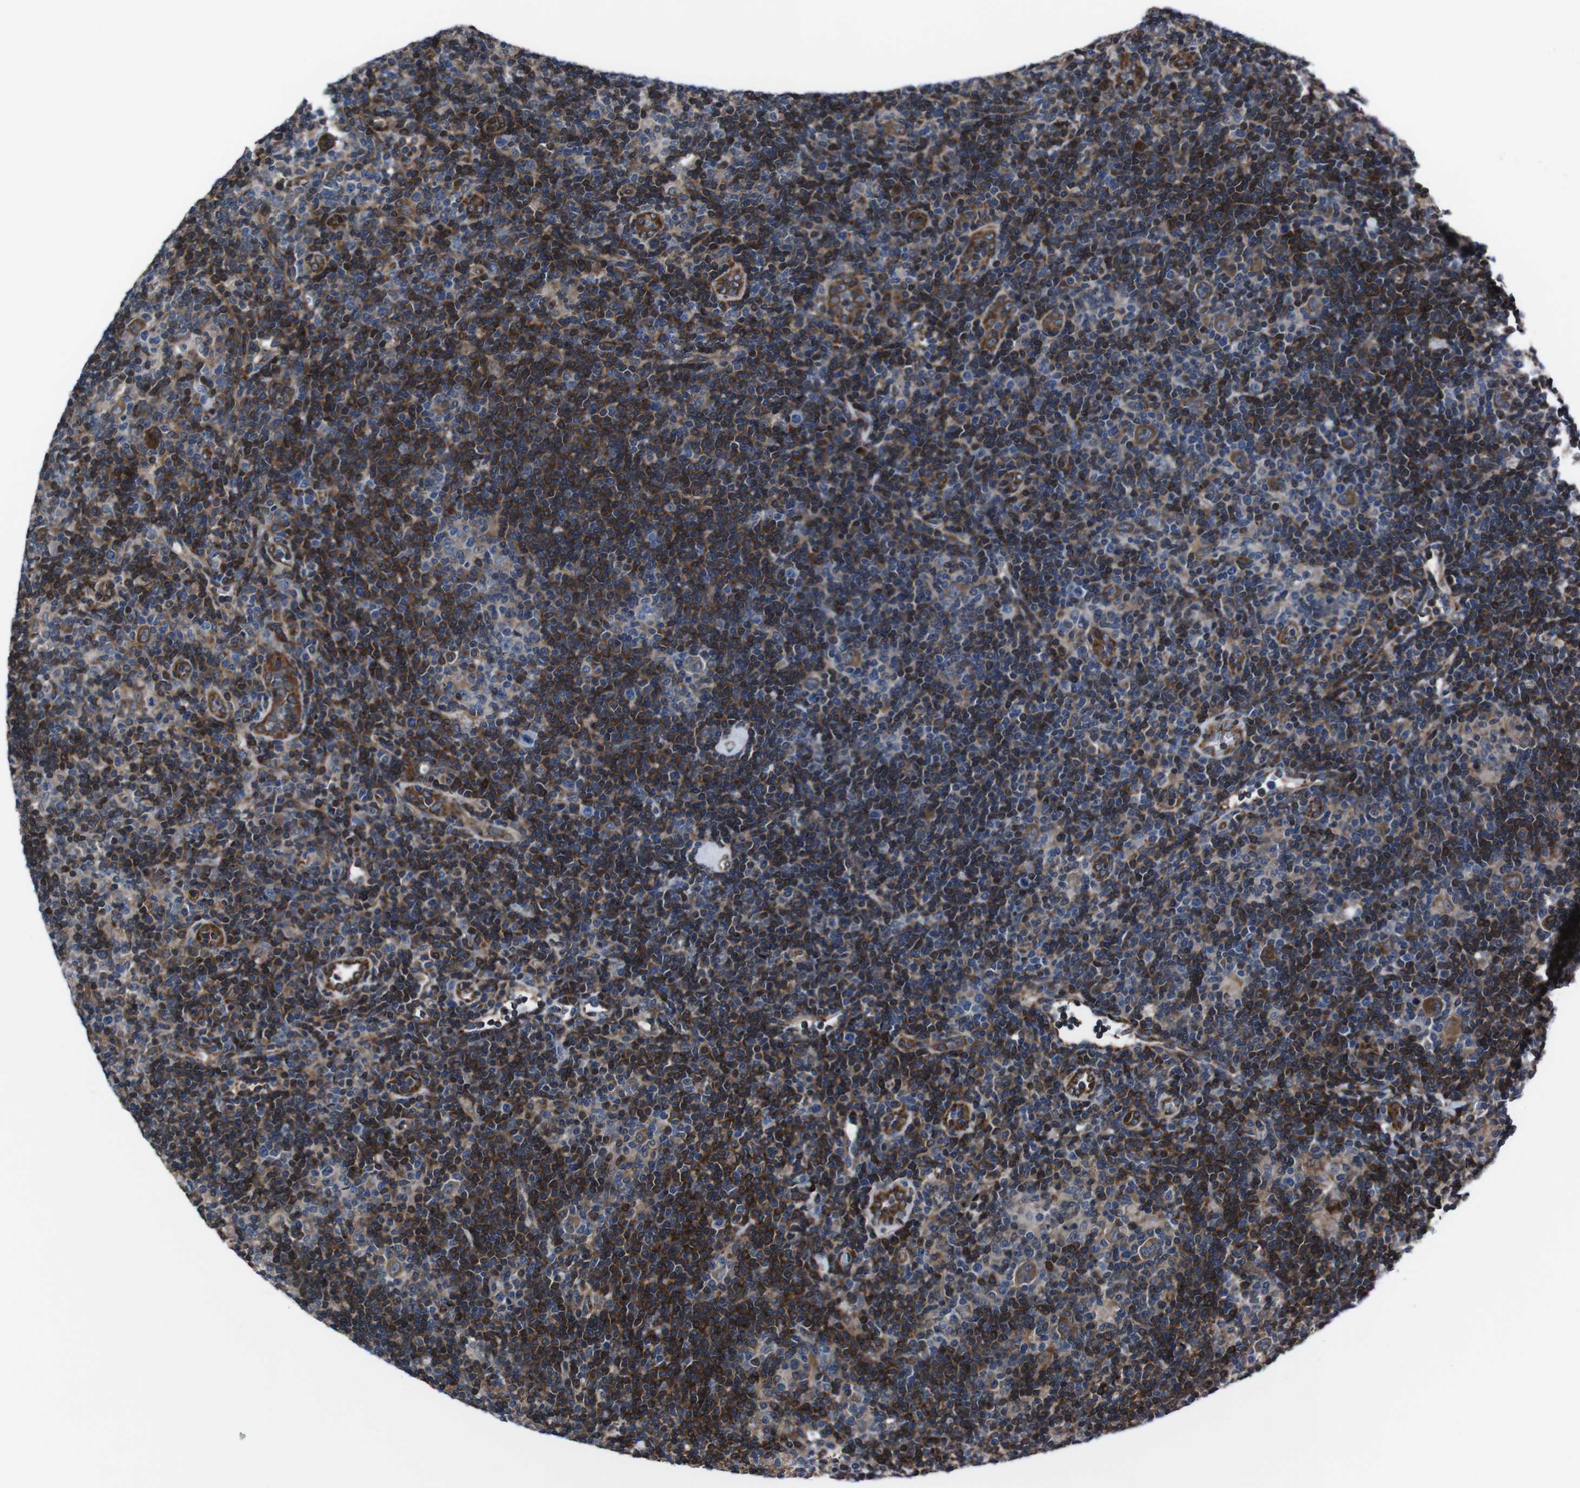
{"staining": {"intensity": "moderate", "quantity": ">75%", "location": "cytoplasmic/membranous"}, "tissue": "lymphoma", "cell_type": "Tumor cells", "image_type": "cancer", "snomed": [{"axis": "morphology", "description": "Hodgkin's disease, NOS"}, {"axis": "topography", "description": "Lymph node"}], "caption": "This is an image of IHC staining of lymphoma, which shows moderate expression in the cytoplasmic/membranous of tumor cells.", "gene": "EIF4A2", "patient": {"sex": "female", "age": 57}}